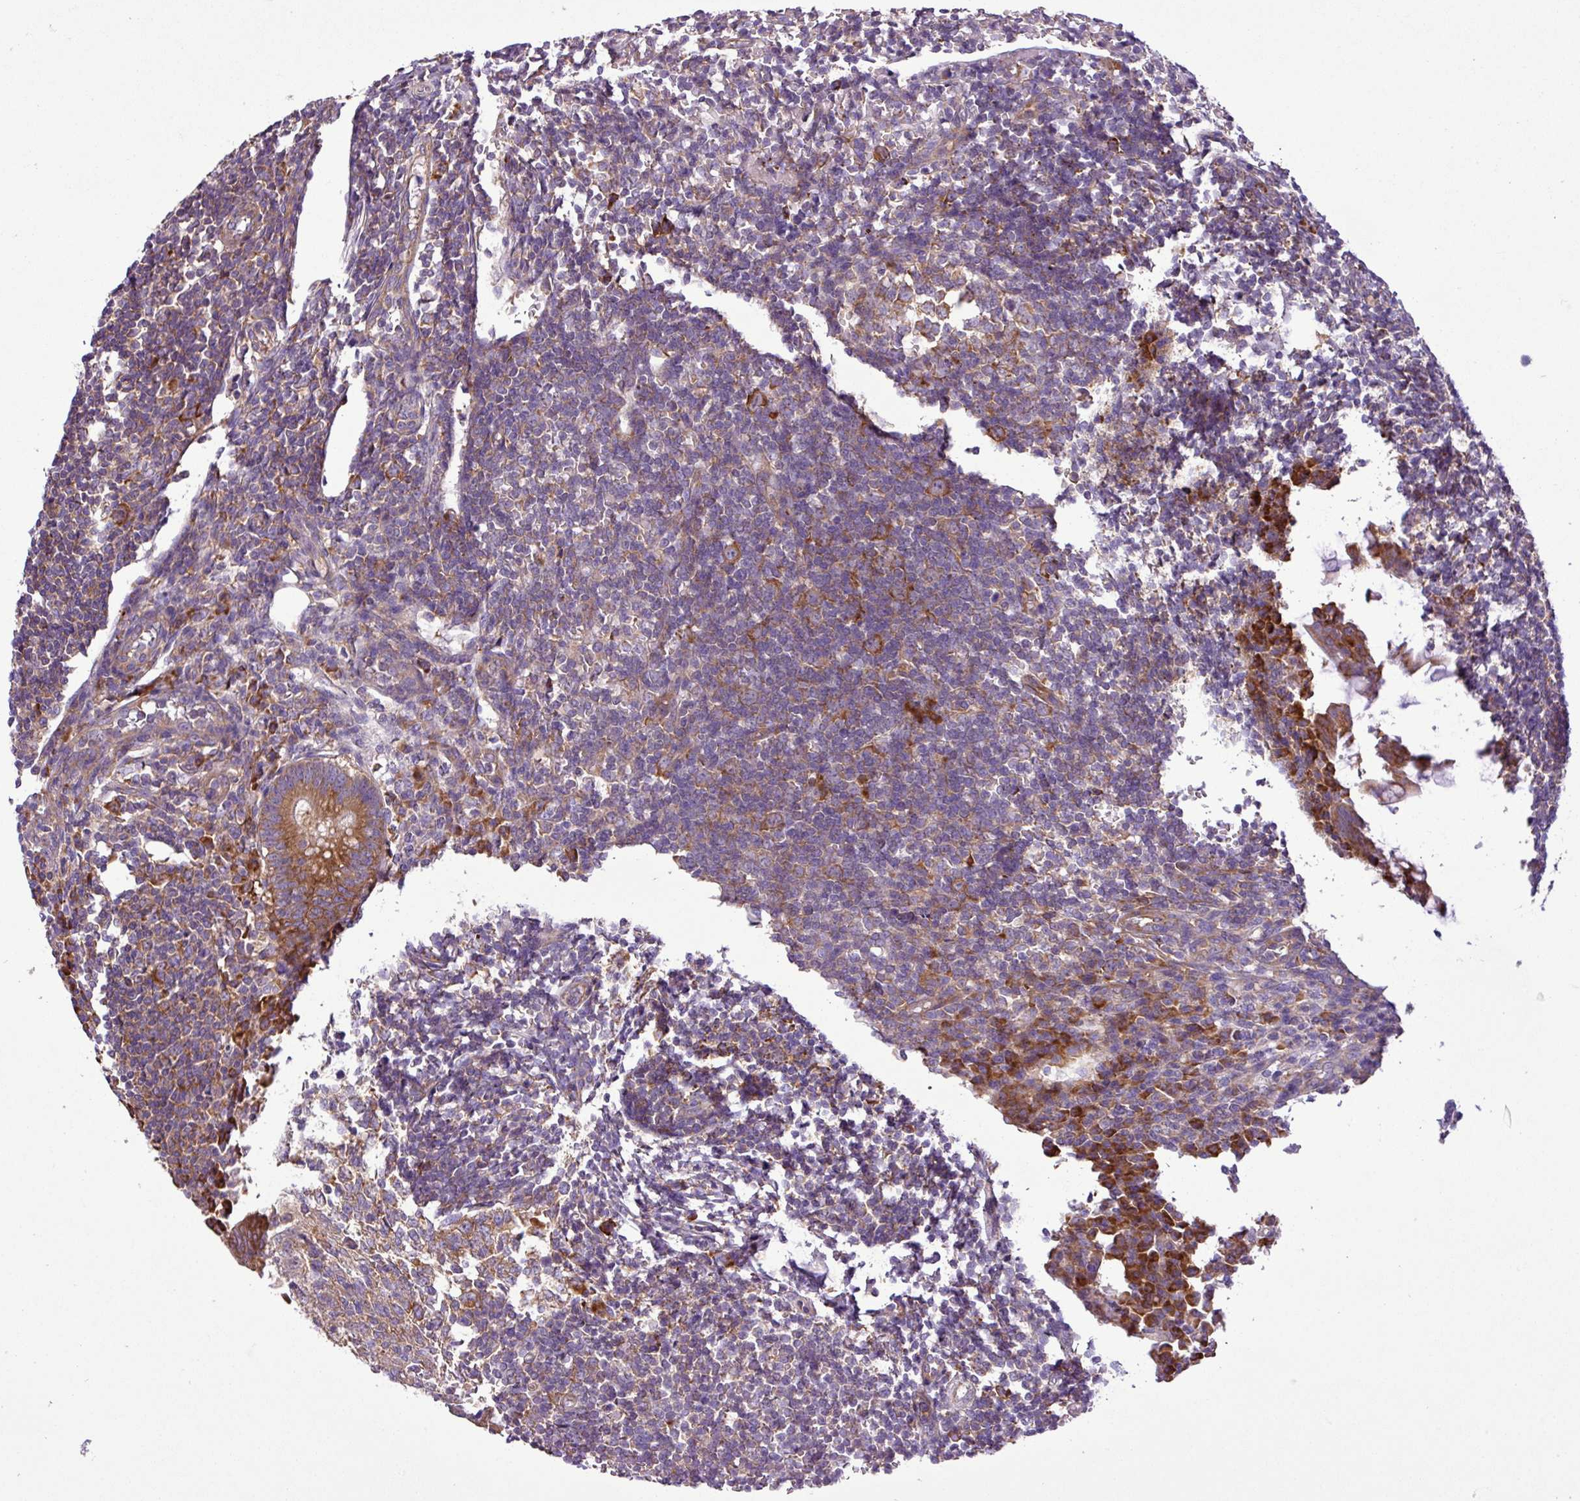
{"staining": {"intensity": "strong", "quantity": ">75%", "location": "cytoplasmic/membranous"}, "tissue": "appendix", "cell_type": "Glandular cells", "image_type": "normal", "snomed": [{"axis": "morphology", "description": "Normal tissue, NOS"}, {"axis": "topography", "description": "Appendix"}], "caption": "A micrograph showing strong cytoplasmic/membranous staining in about >75% of glandular cells in benign appendix, as visualized by brown immunohistochemical staining.", "gene": "RPL13", "patient": {"sex": "female", "age": 33}}